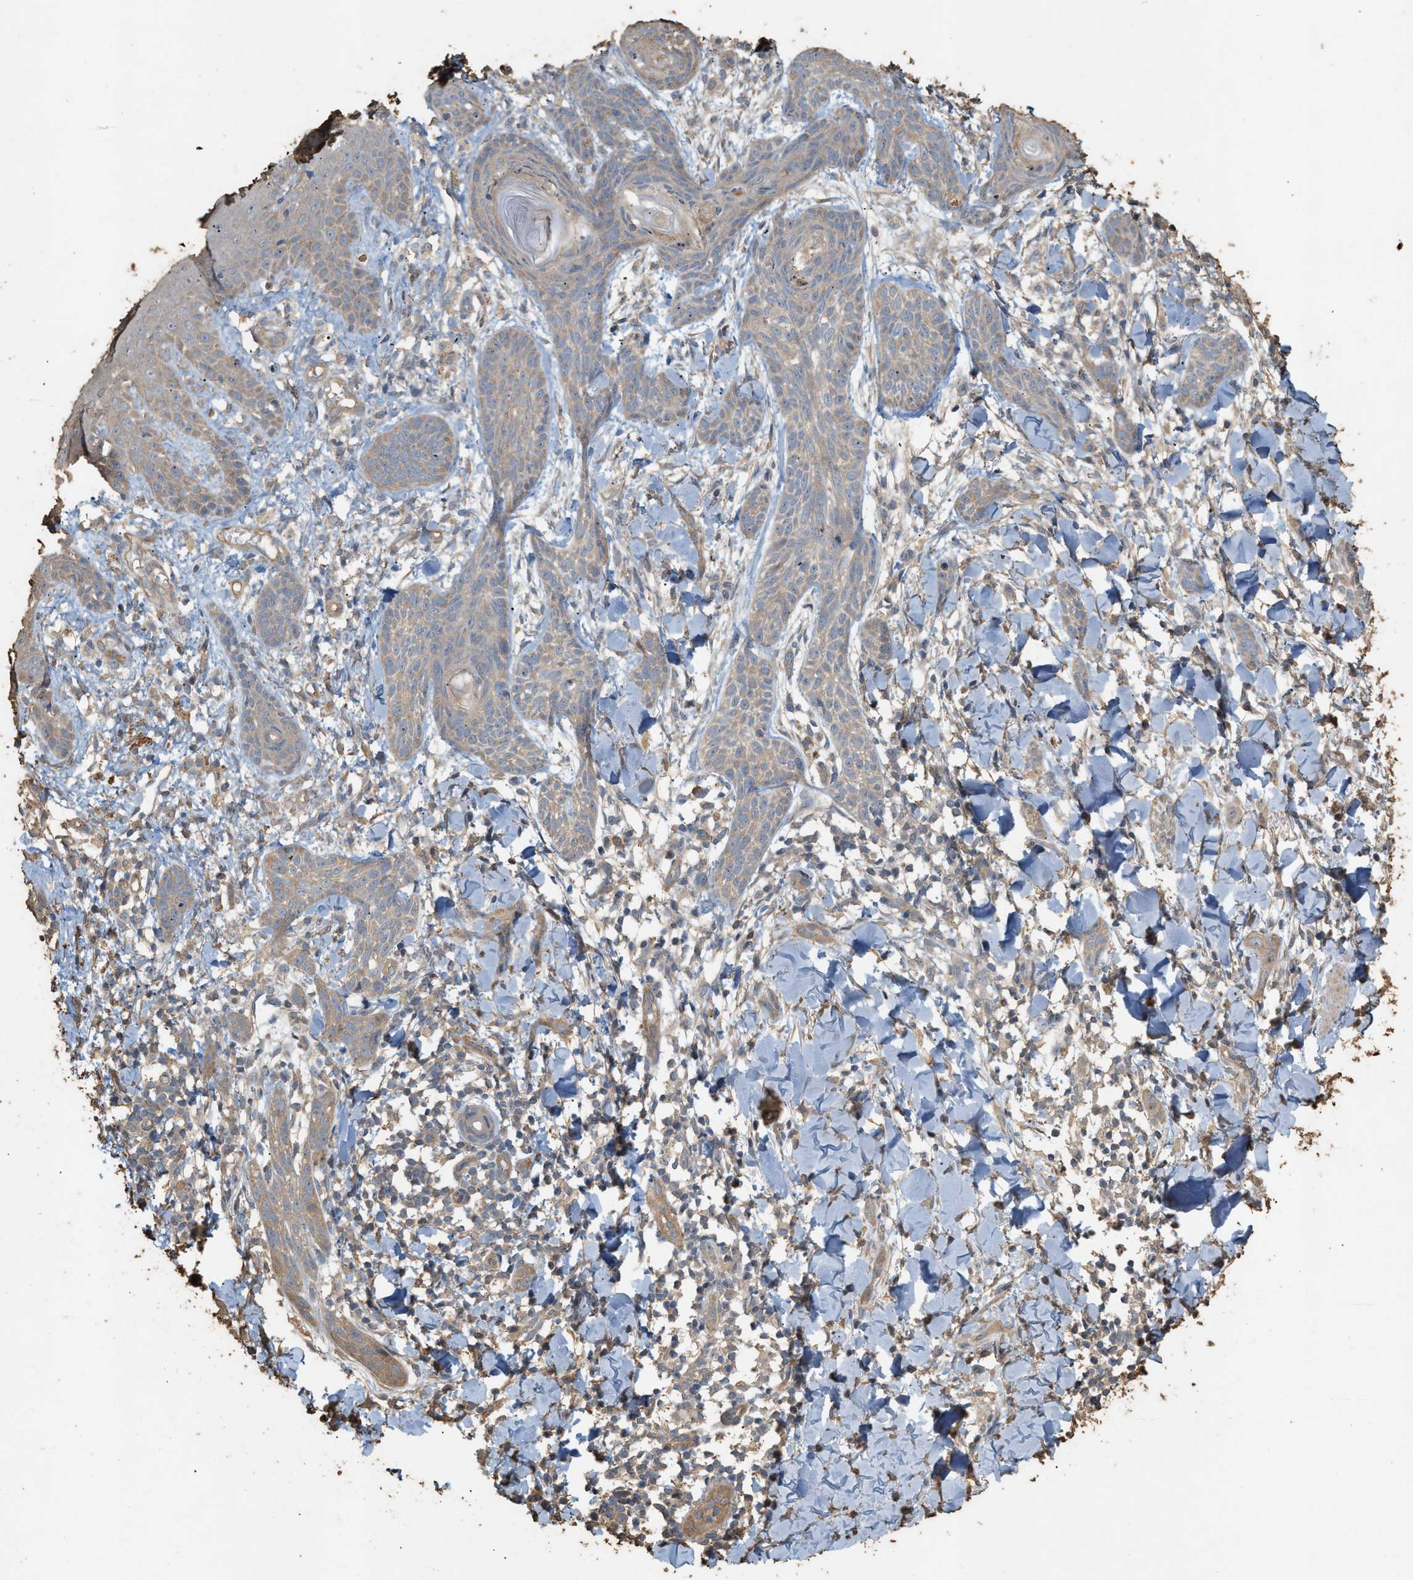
{"staining": {"intensity": "weak", "quantity": "25%-75%", "location": "cytoplasmic/membranous"}, "tissue": "skin cancer", "cell_type": "Tumor cells", "image_type": "cancer", "snomed": [{"axis": "morphology", "description": "Basal cell carcinoma"}, {"axis": "topography", "description": "Skin"}], "caption": "Brown immunohistochemical staining in human basal cell carcinoma (skin) displays weak cytoplasmic/membranous positivity in approximately 25%-75% of tumor cells.", "gene": "DCAF7", "patient": {"sex": "female", "age": 59}}